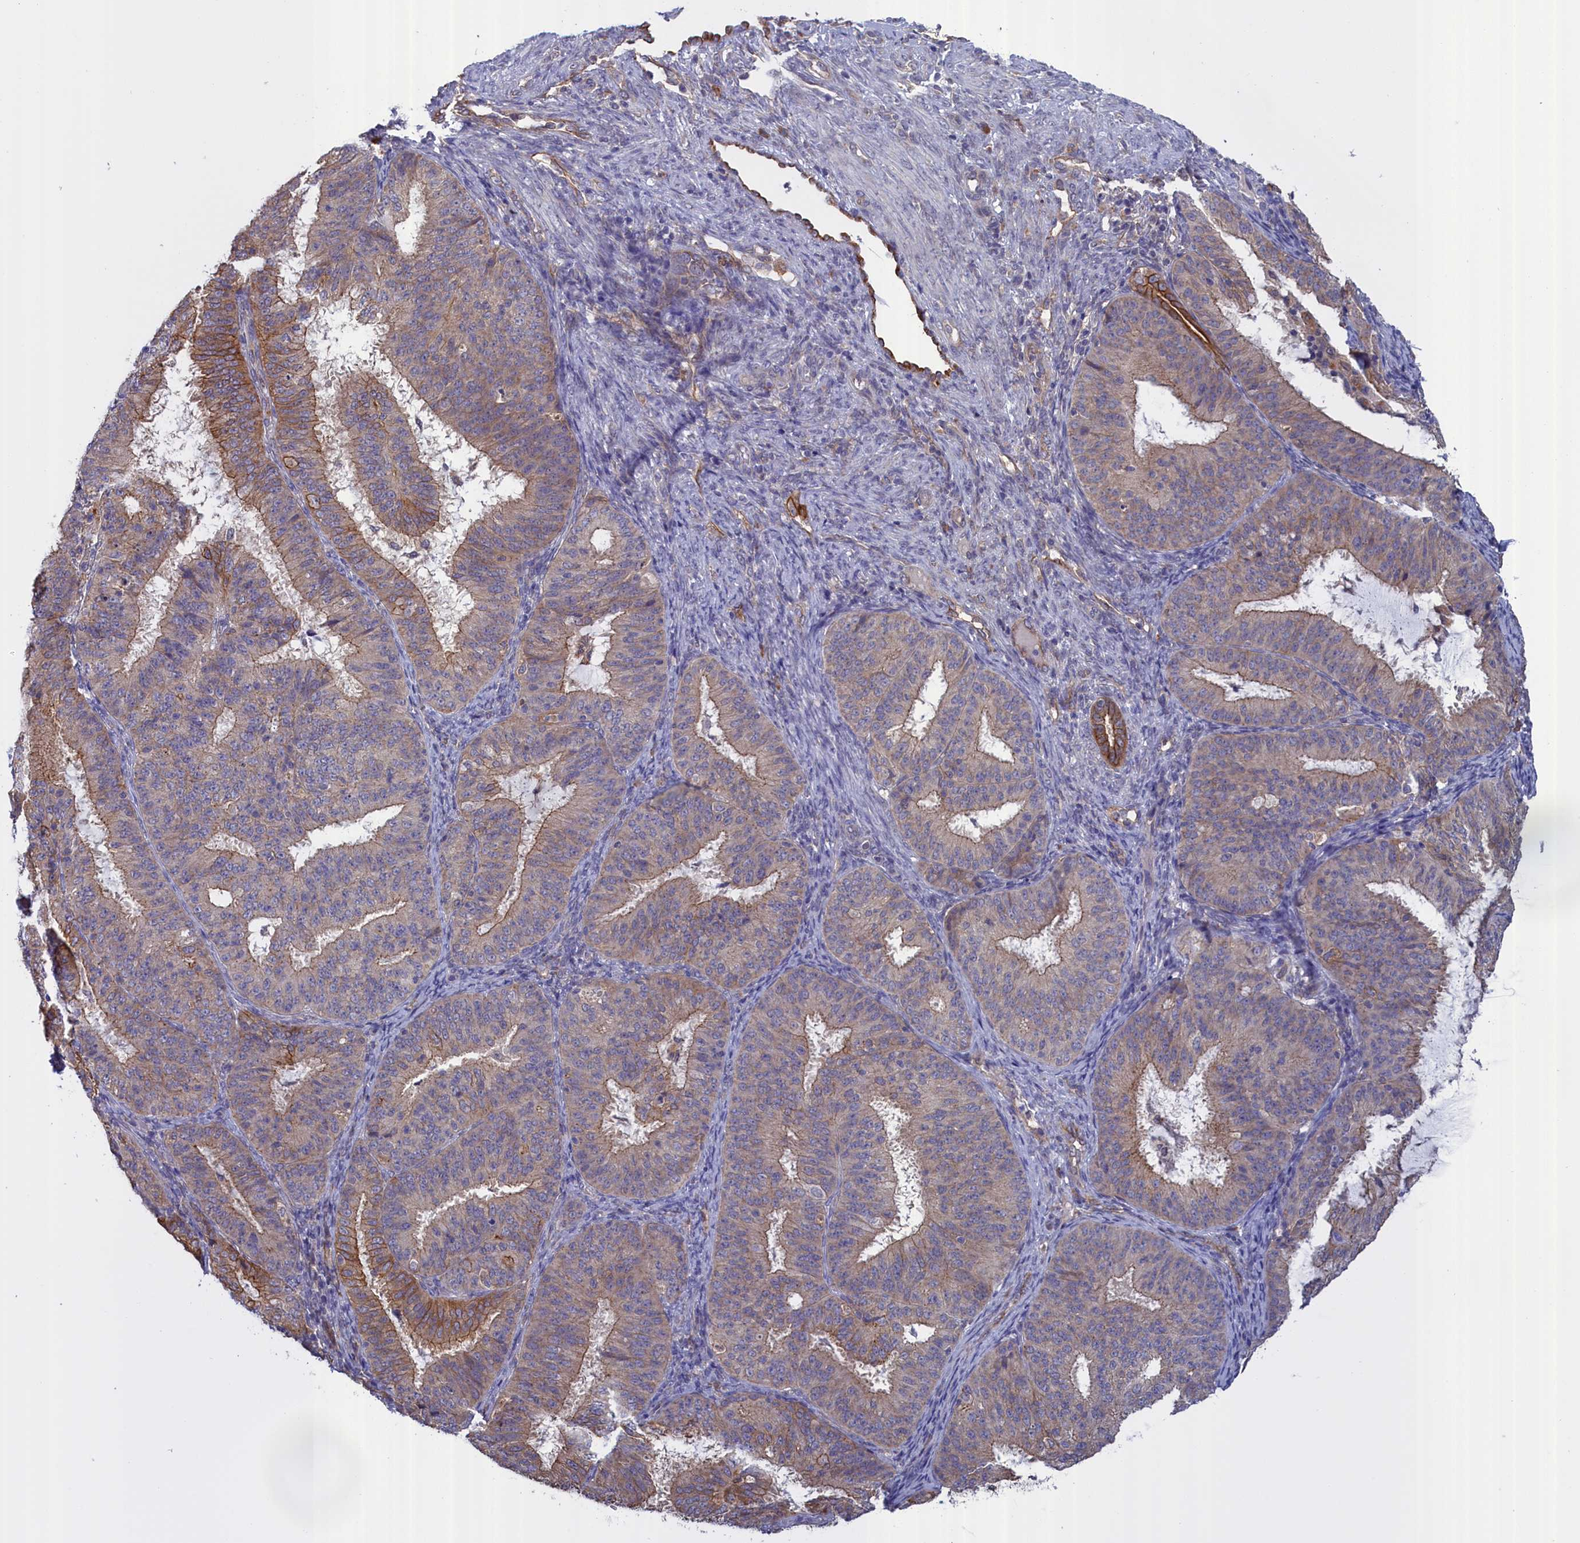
{"staining": {"intensity": "weak", "quantity": "<25%", "location": "cytoplasmic/membranous"}, "tissue": "endometrial cancer", "cell_type": "Tumor cells", "image_type": "cancer", "snomed": [{"axis": "morphology", "description": "Adenocarcinoma, NOS"}, {"axis": "topography", "description": "Endometrium"}], "caption": "Immunohistochemistry of endometrial cancer (adenocarcinoma) shows no staining in tumor cells.", "gene": "COL19A1", "patient": {"sex": "female", "age": 51}}